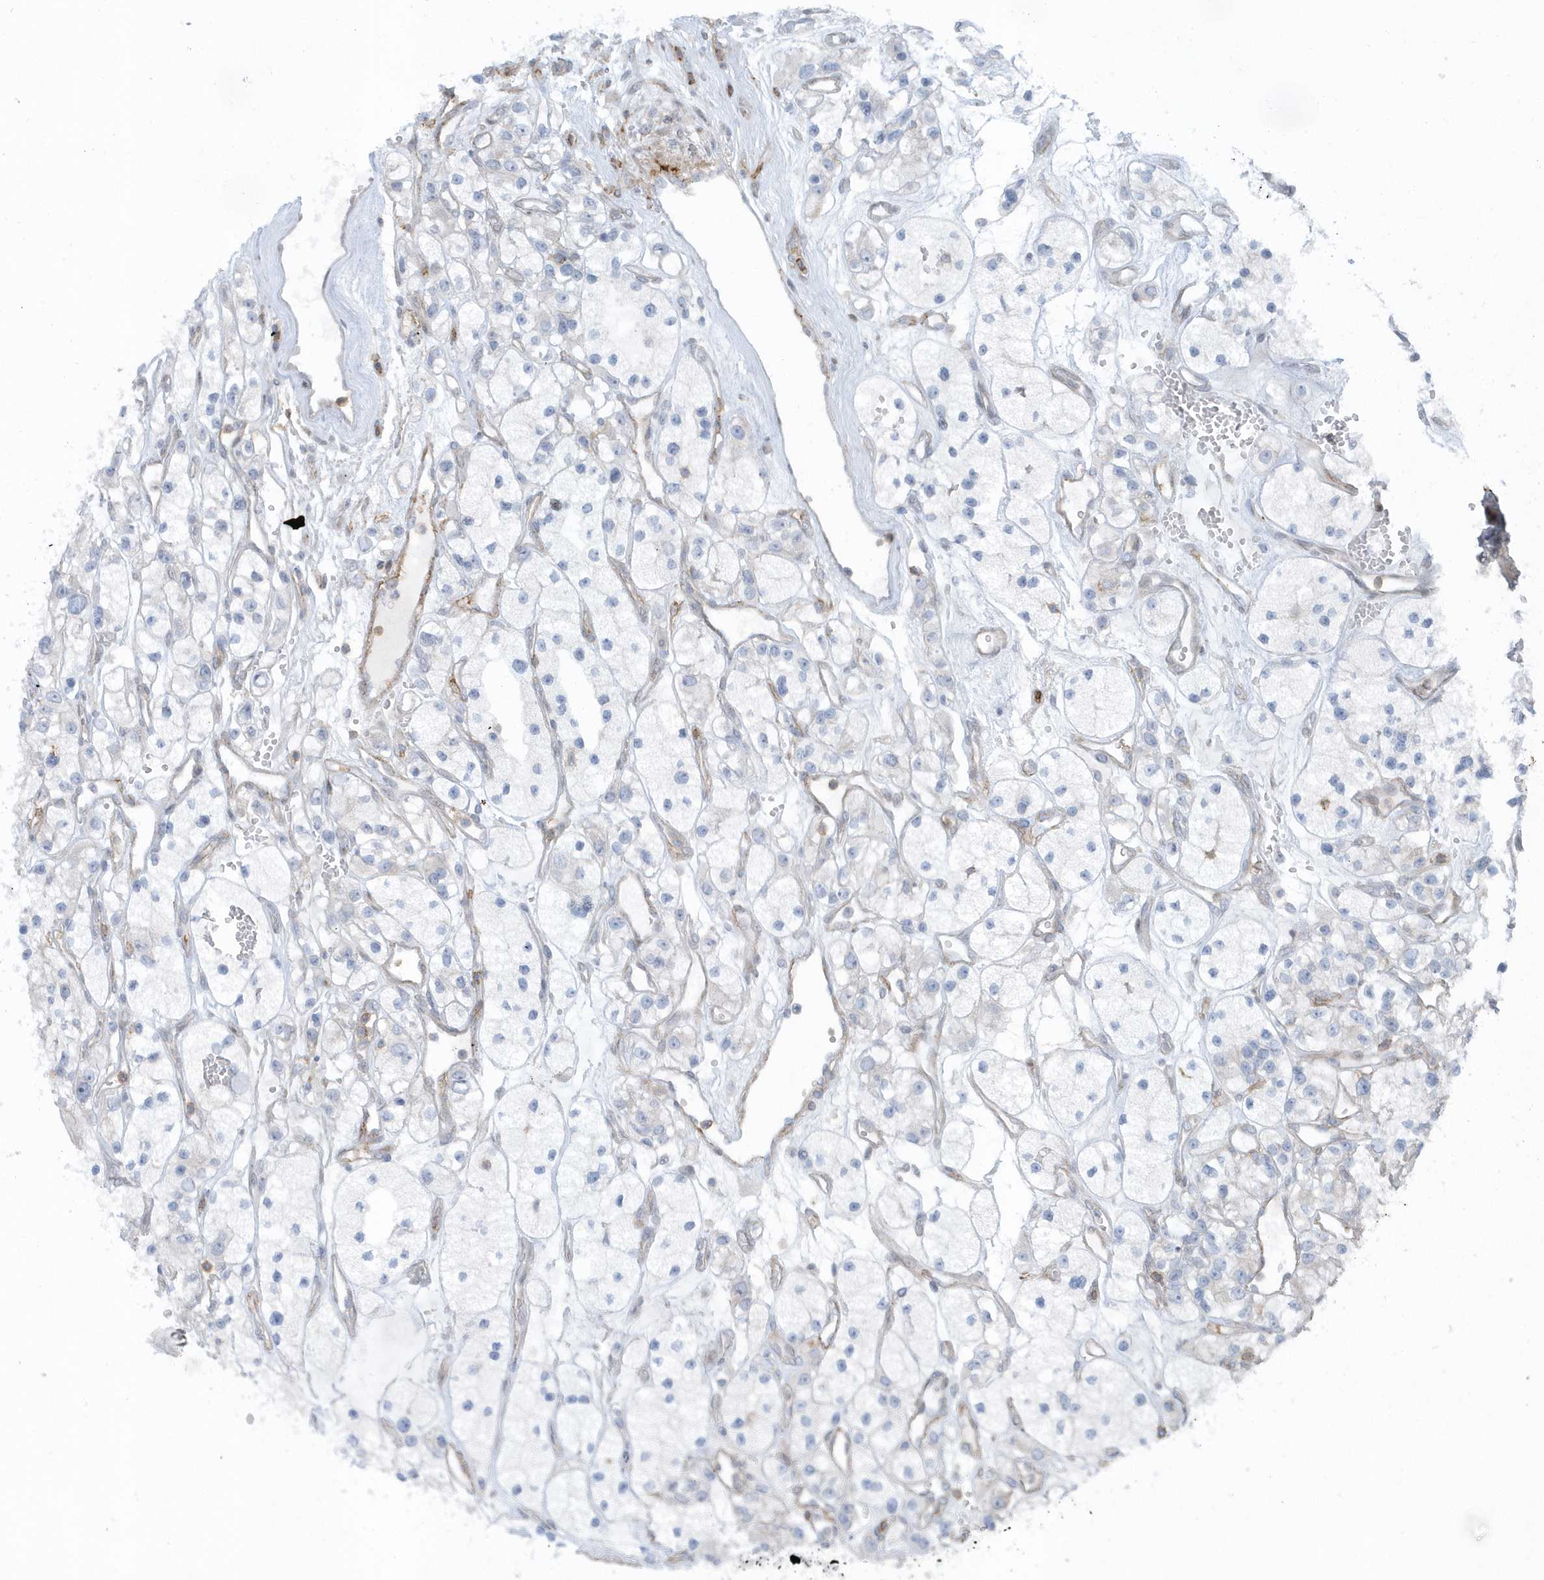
{"staining": {"intensity": "negative", "quantity": "none", "location": "none"}, "tissue": "renal cancer", "cell_type": "Tumor cells", "image_type": "cancer", "snomed": [{"axis": "morphology", "description": "Adenocarcinoma, NOS"}, {"axis": "topography", "description": "Kidney"}], "caption": "Tumor cells show no significant protein positivity in renal adenocarcinoma.", "gene": "CACNB2", "patient": {"sex": "female", "age": 57}}